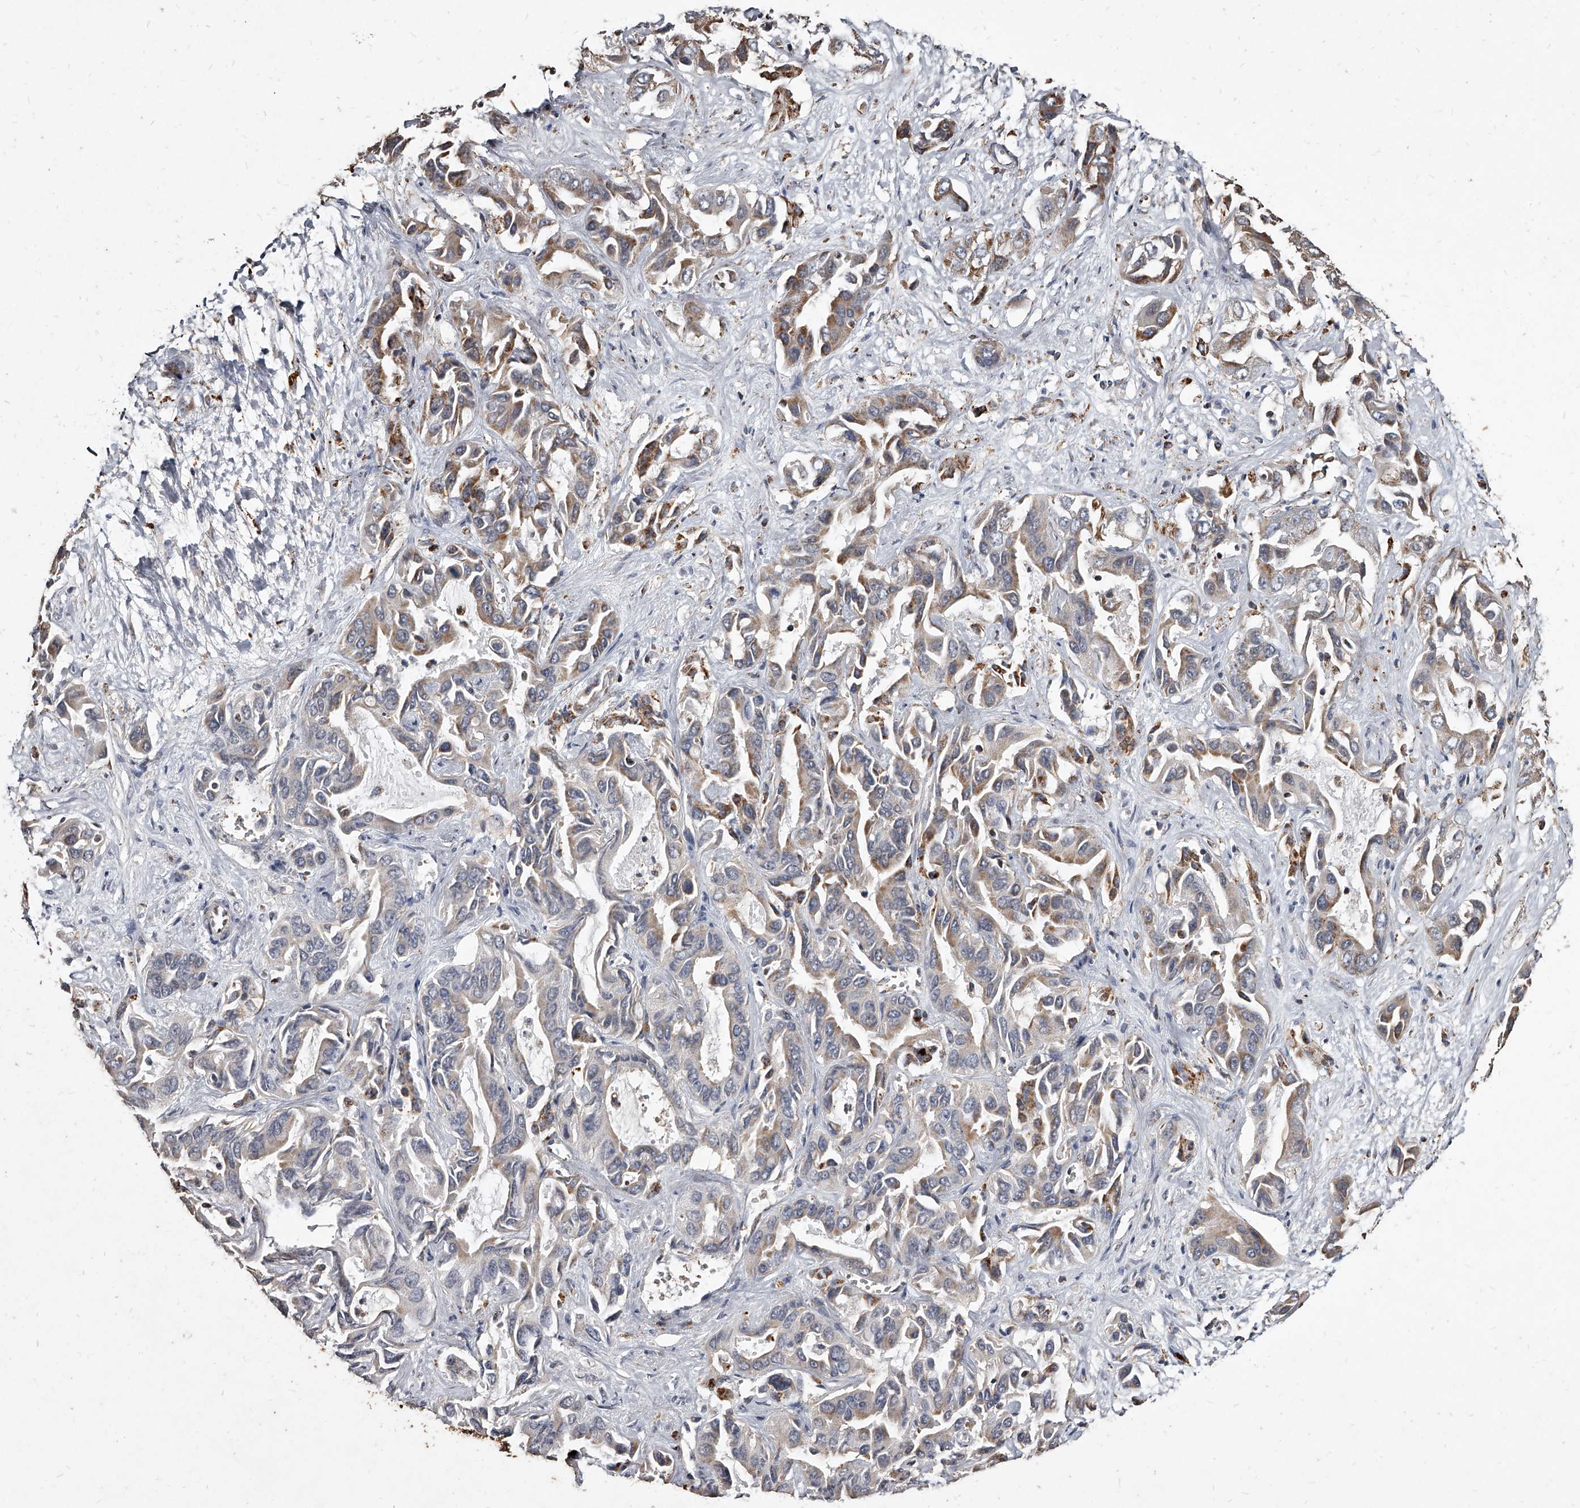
{"staining": {"intensity": "weak", "quantity": "25%-75%", "location": "cytoplasmic/membranous"}, "tissue": "liver cancer", "cell_type": "Tumor cells", "image_type": "cancer", "snomed": [{"axis": "morphology", "description": "Cholangiocarcinoma"}, {"axis": "topography", "description": "Liver"}], "caption": "Tumor cells demonstrate weak cytoplasmic/membranous positivity in approximately 25%-75% of cells in liver cancer (cholangiocarcinoma).", "gene": "GPR183", "patient": {"sex": "female", "age": 52}}